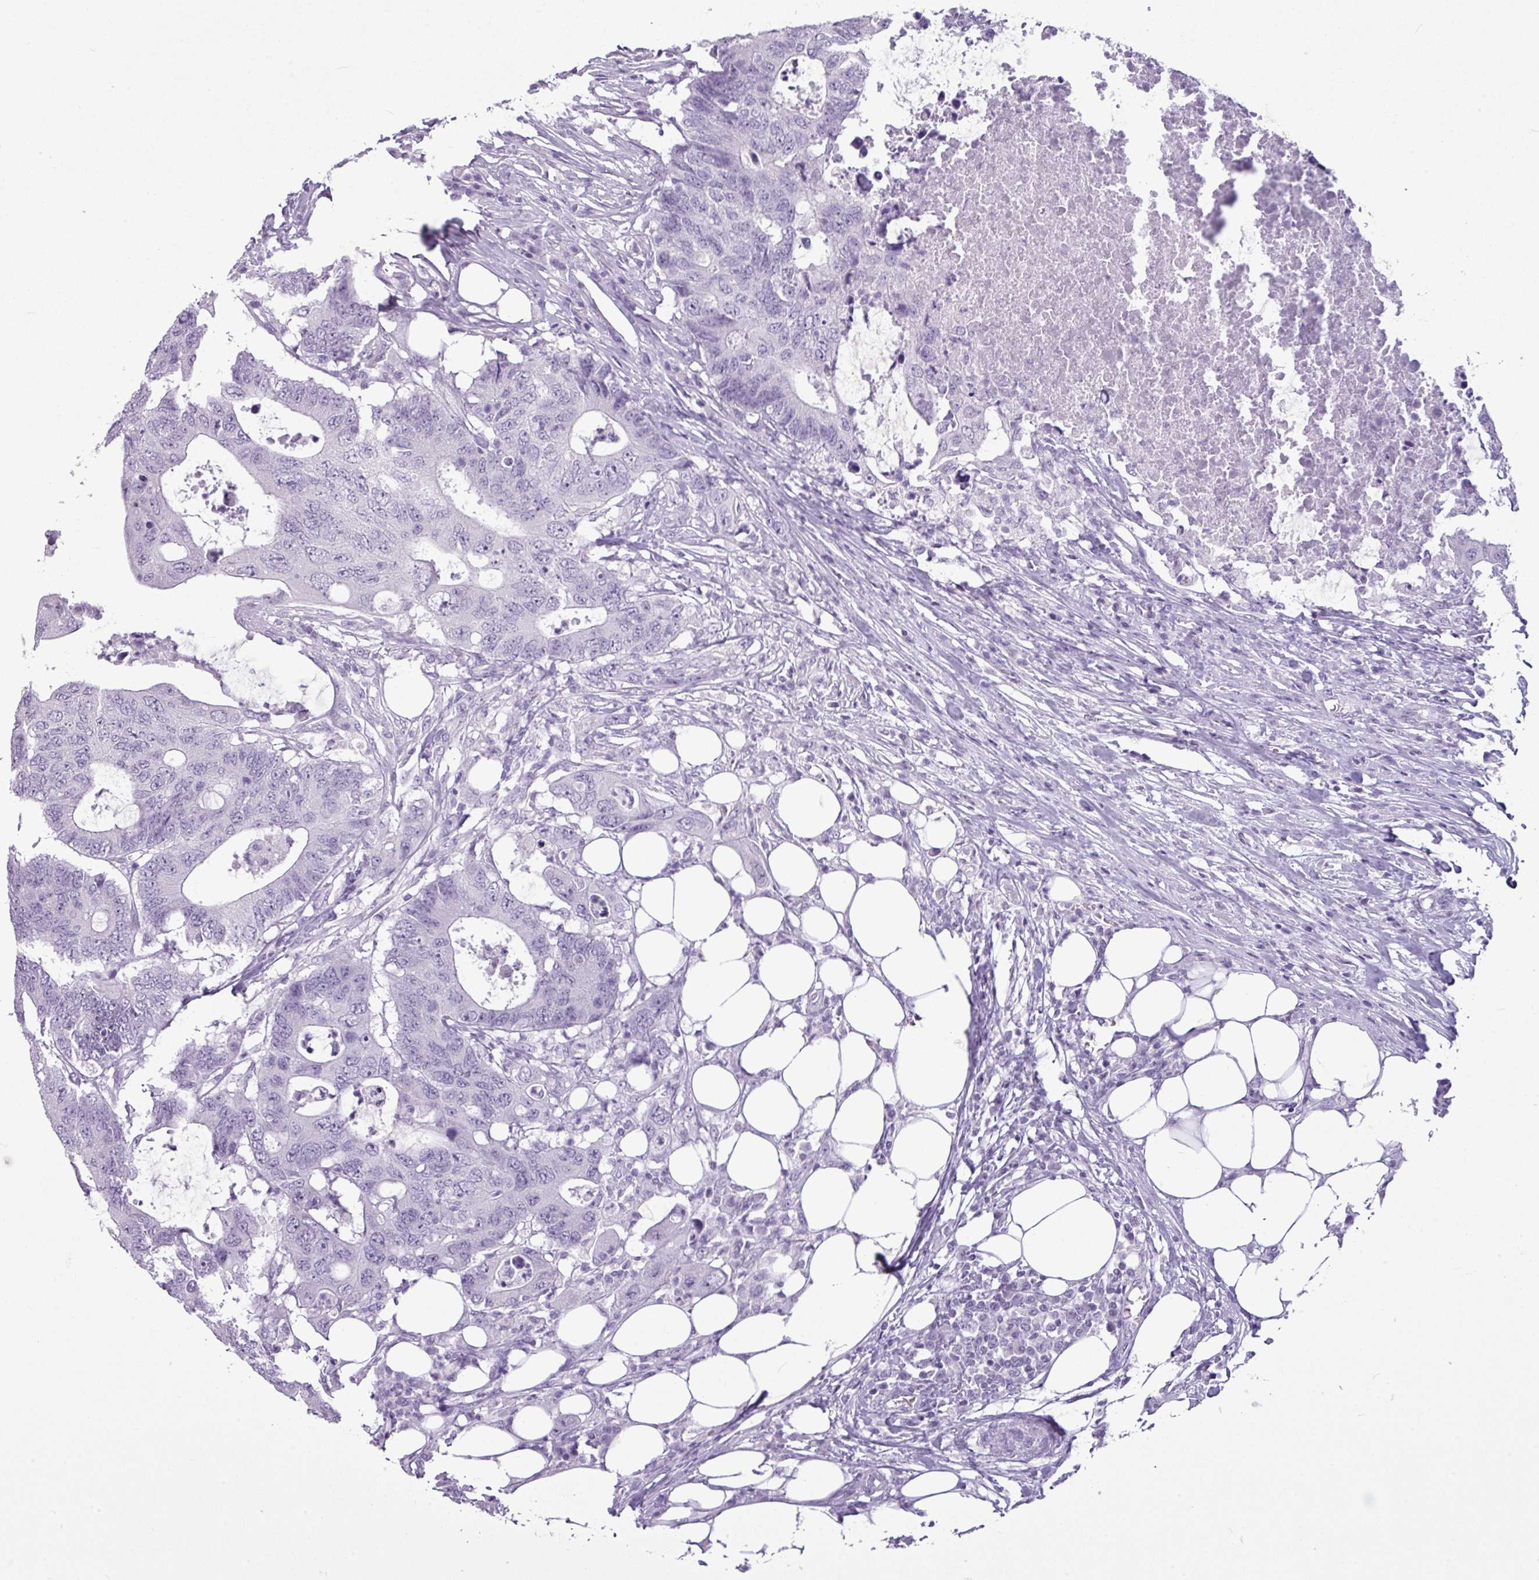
{"staining": {"intensity": "negative", "quantity": "none", "location": "none"}, "tissue": "colorectal cancer", "cell_type": "Tumor cells", "image_type": "cancer", "snomed": [{"axis": "morphology", "description": "Adenocarcinoma, NOS"}, {"axis": "topography", "description": "Colon"}], "caption": "This micrograph is of colorectal adenocarcinoma stained with IHC to label a protein in brown with the nuclei are counter-stained blue. There is no expression in tumor cells.", "gene": "AMY2A", "patient": {"sex": "male", "age": 71}}